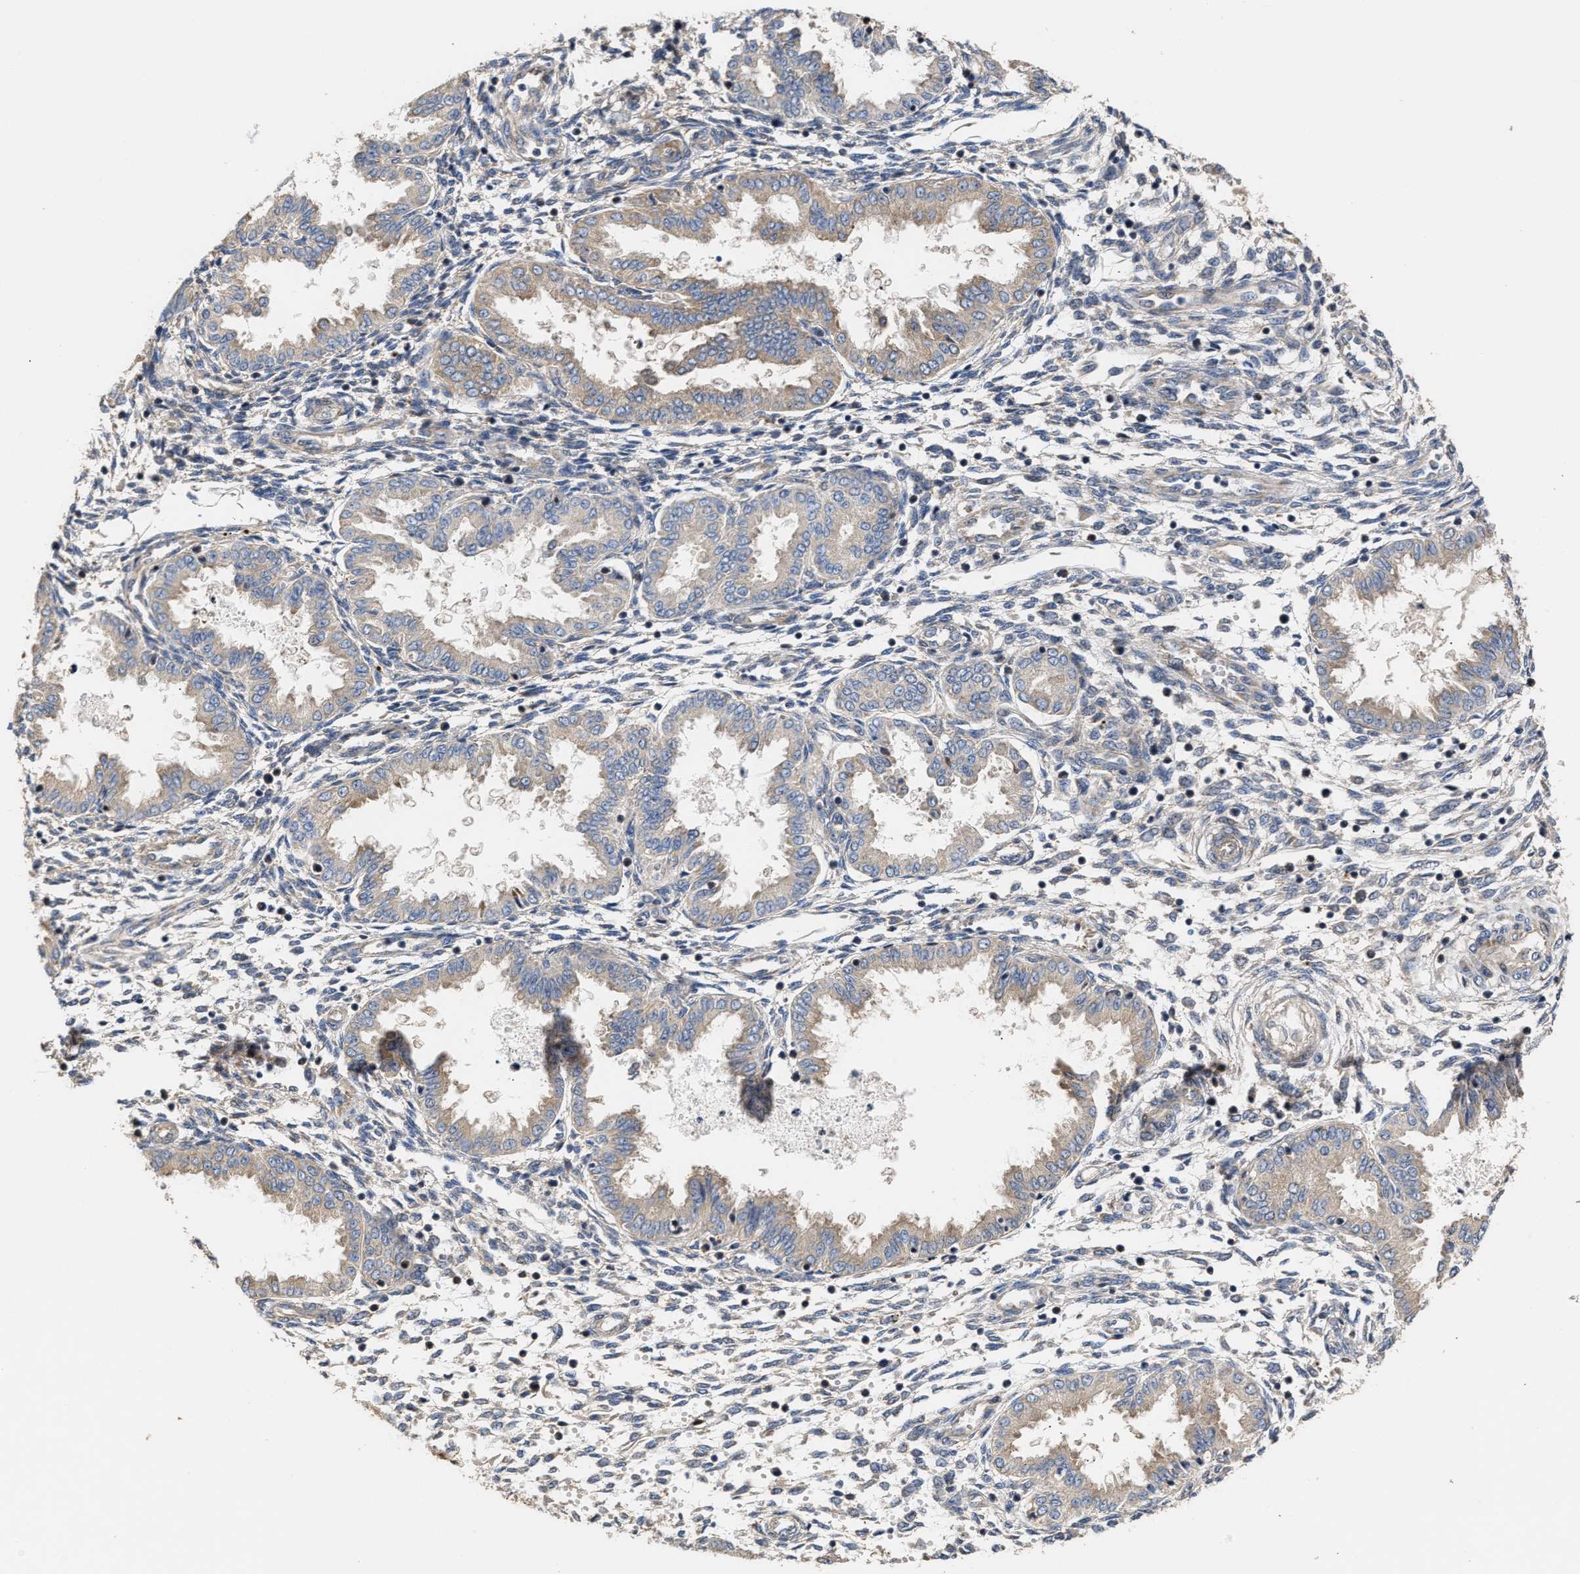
{"staining": {"intensity": "weak", "quantity": "<25%", "location": "cytoplasmic/membranous"}, "tissue": "endometrium", "cell_type": "Cells in endometrial stroma", "image_type": "normal", "snomed": [{"axis": "morphology", "description": "Normal tissue, NOS"}, {"axis": "topography", "description": "Endometrium"}], "caption": "Immunohistochemistry micrograph of benign human endometrium stained for a protein (brown), which reveals no positivity in cells in endometrial stroma. Nuclei are stained in blue.", "gene": "CLIP2", "patient": {"sex": "female", "age": 33}}